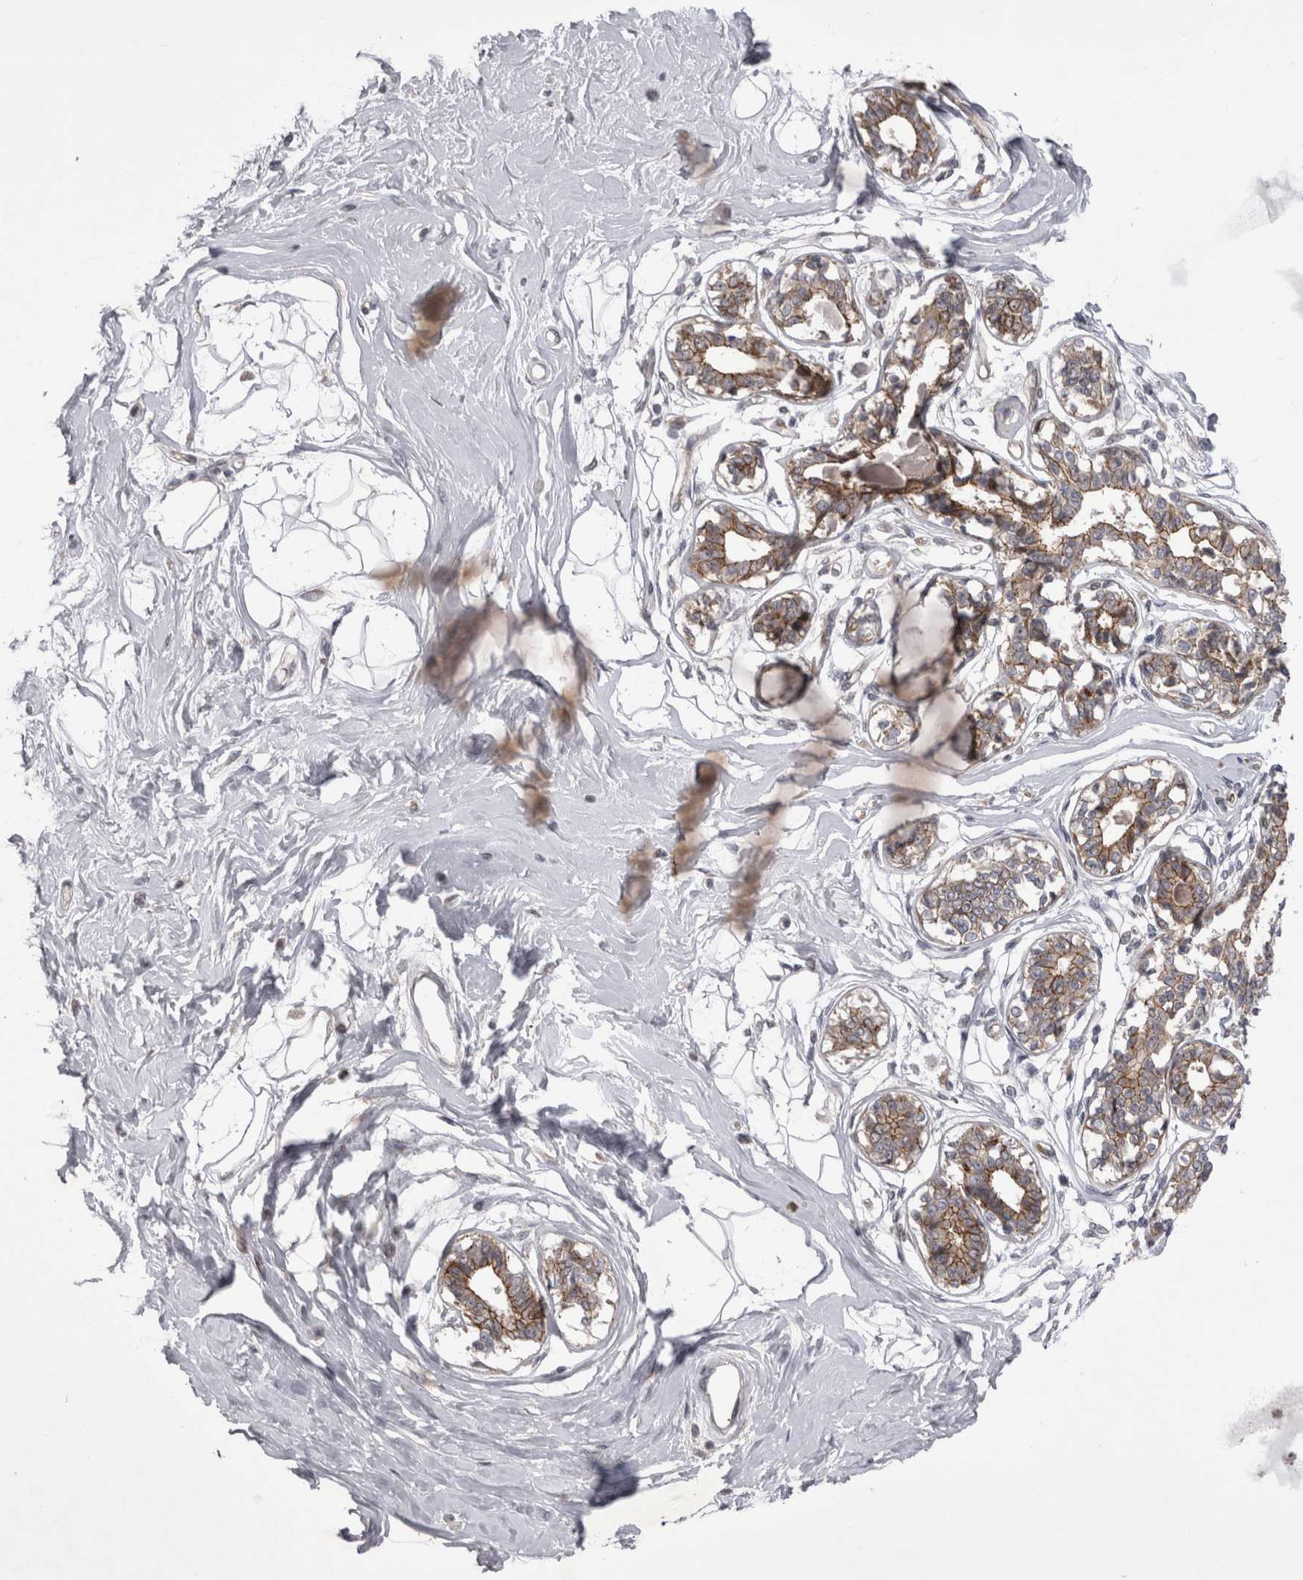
{"staining": {"intensity": "negative", "quantity": "none", "location": "none"}, "tissue": "breast", "cell_type": "Adipocytes", "image_type": "normal", "snomed": [{"axis": "morphology", "description": "Normal tissue, NOS"}, {"axis": "topography", "description": "Breast"}], "caption": "DAB immunohistochemical staining of benign breast demonstrates no significant positivity in adipocytes.", "gene": "NENF", "patient": {"sex": "female", "age": 45}}